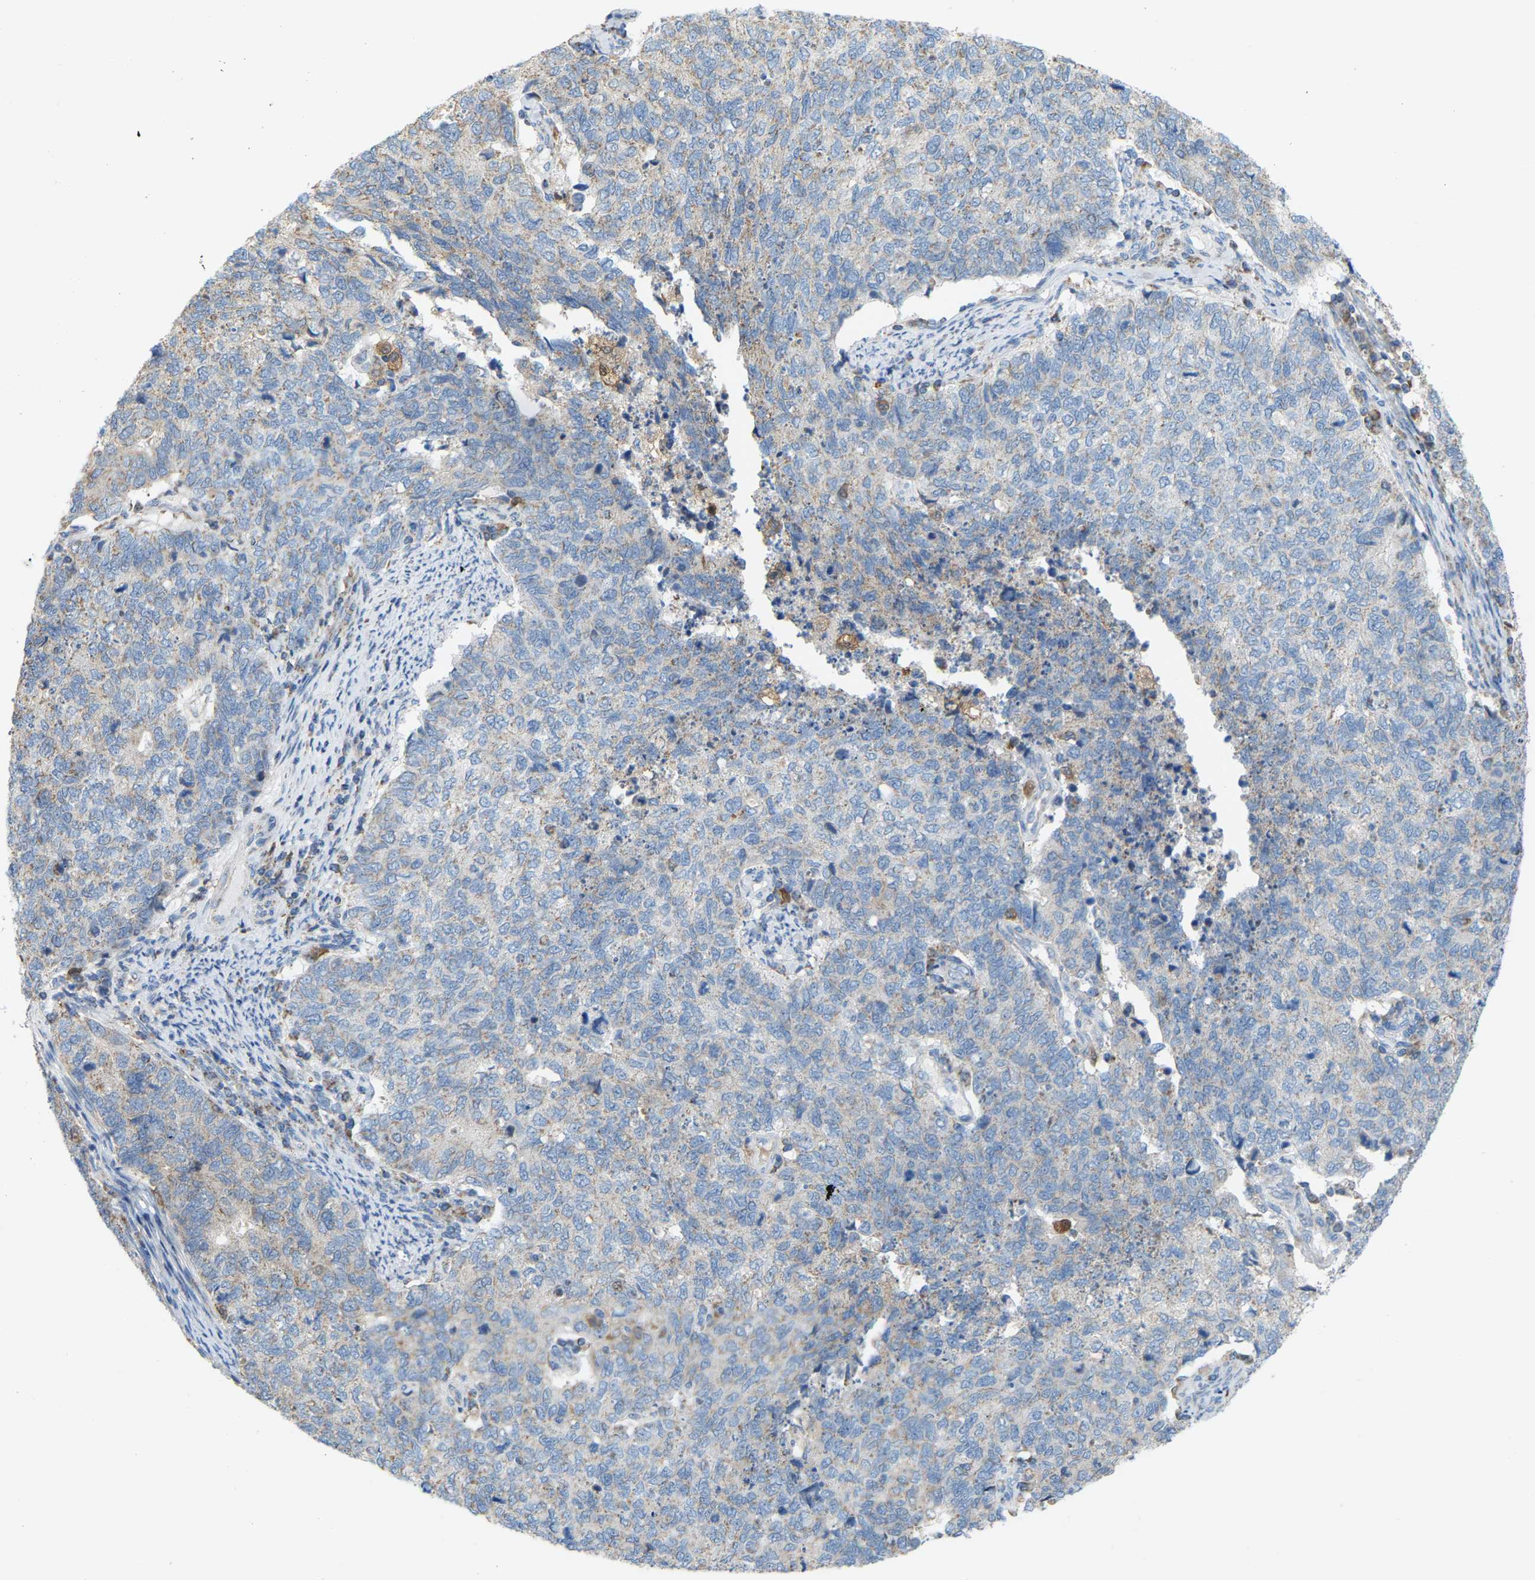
{"staining": {"intensity": "negative", "quantity": "none", "location": "none"}, "tissue": "cervical cancer", "cell_type": "Tumor cells", "image_type": "cancer", "snomed": [{"axis": "morphology", "description": "Squamous cell carcinoma, NOS"}, {"axis": "topography", "description": "Cervix"}], "caption": "Tumor cells are negative for protein expression in human cervical cancer.", "gene": "CROT", "patient": {"sex": "female", "age": 63}}